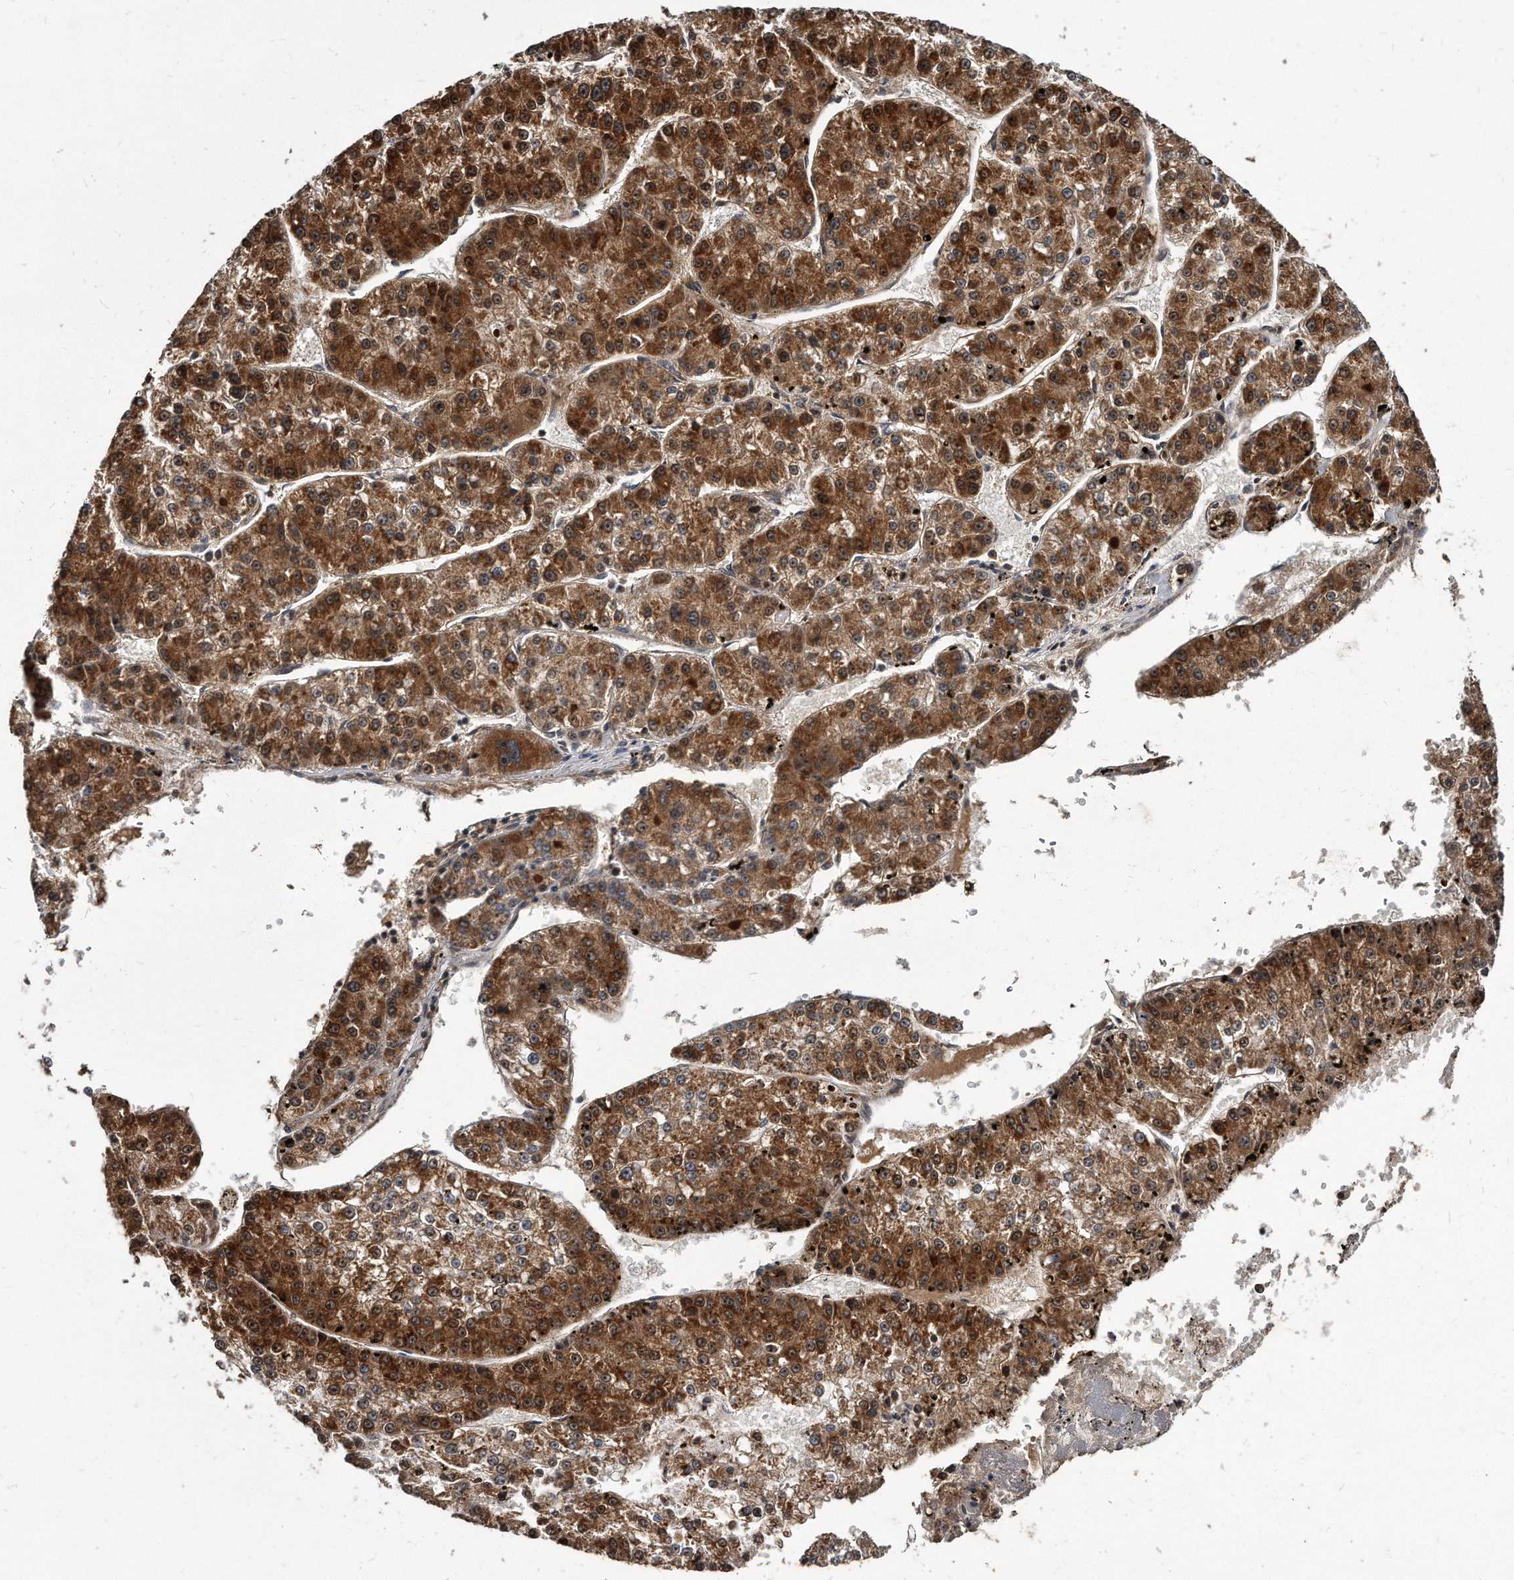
{"staining": {"intensity": "strong", "quantity": ">75%", "location": "cytoplasmic/membranous"}, "tissue": "liver cancer", "cell_type": "Tumor cells", "image_type": "cancer", "snomed": [{"axis": "morphology", "description": "Carcinoma, Hepatocellular, NOS"}, {"axis": "topography", "description": "Liver"}], "caption": "Strong cytoplasmic/membranous protein positivity is seen in about >75% of tumor cells in liver cancer (hepatocellular carcinoma).", "gene": "FAM136A", "patient": {"sex": "female", "age": 73}}